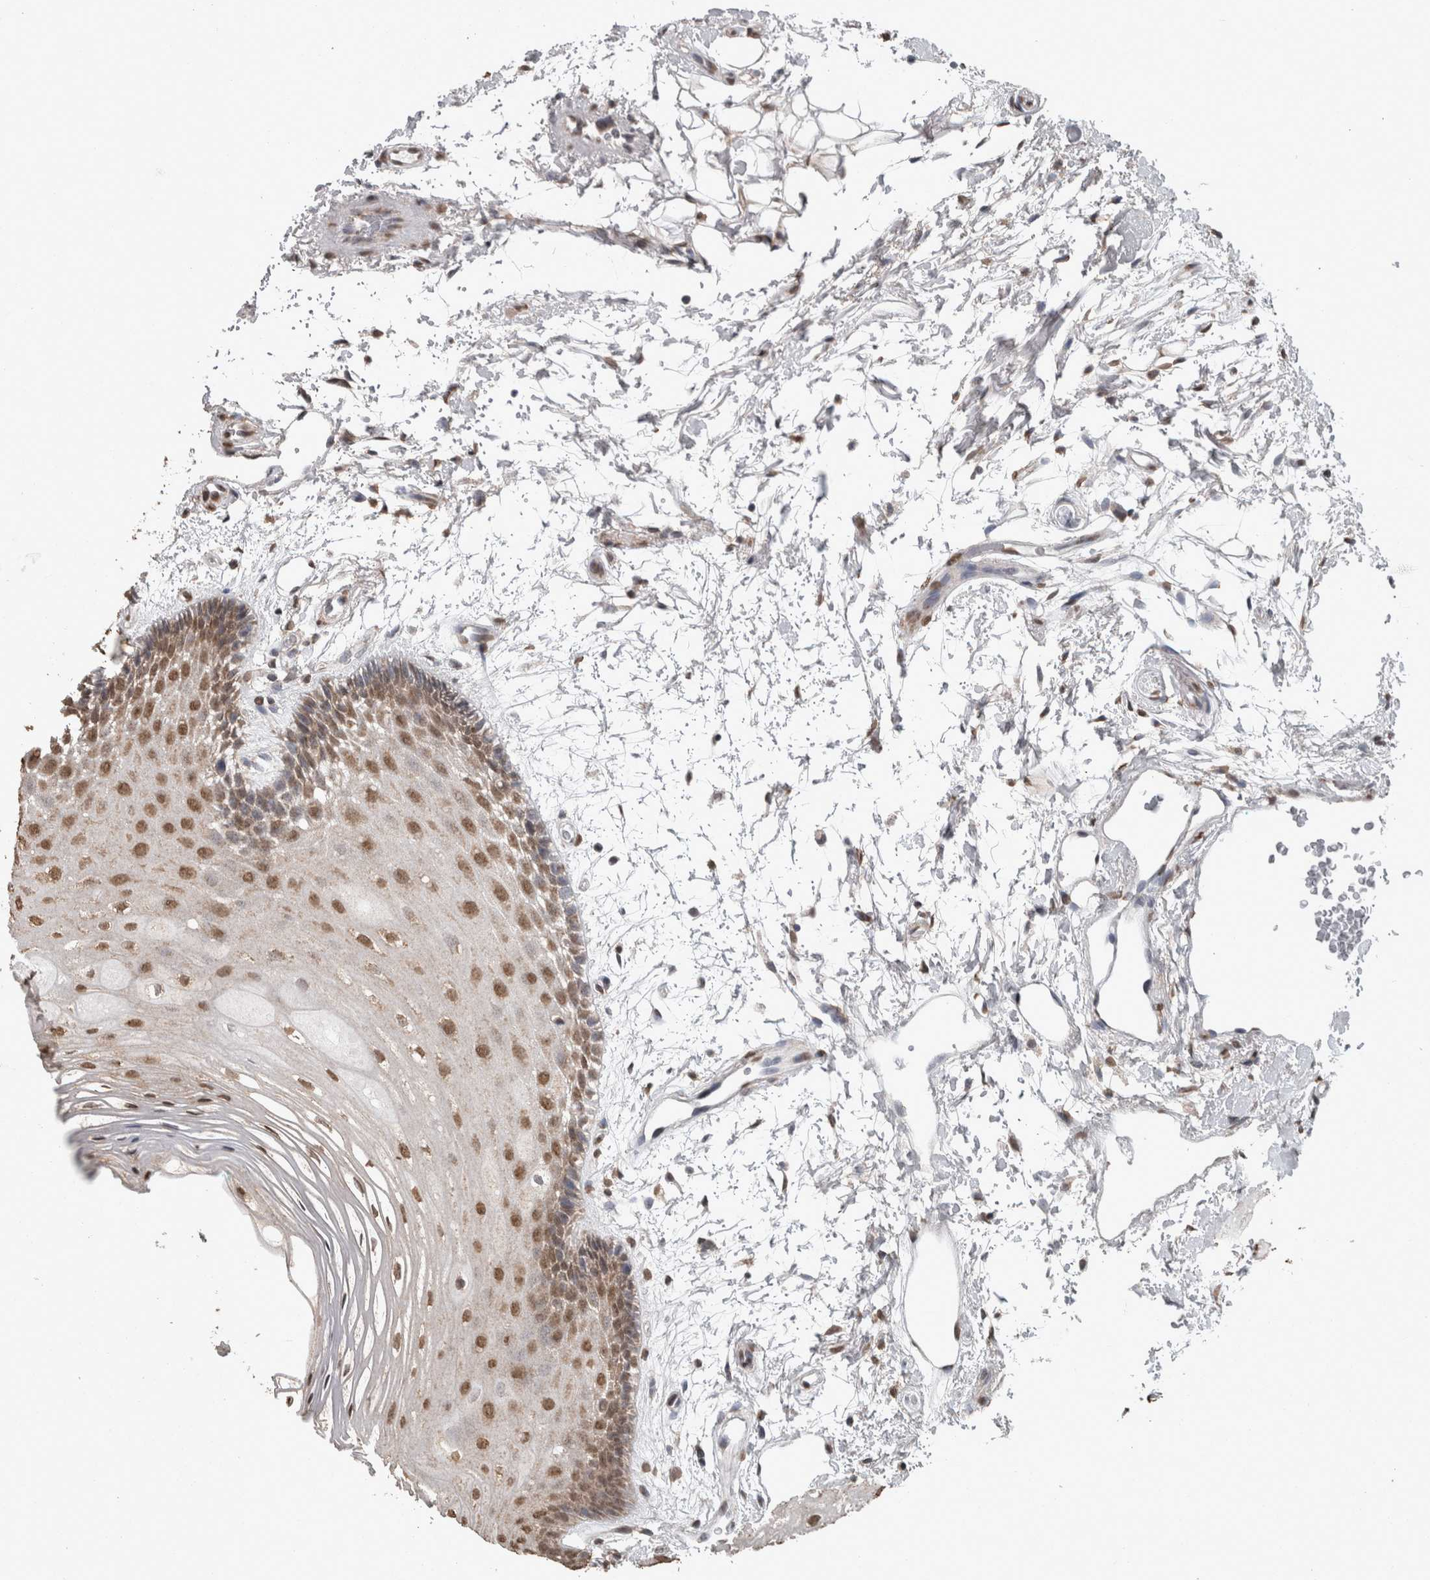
{"staining": {"intensity": "strong", "quantity": "25%-75%", "location": "nuclear"}, "tissue": "oral mucosa", "cell_type": "Squamous epithelial cells", "image_type": "normal", "snomed": [{"axis": "morphology", "description": "Normal tissue, NOS"}, {"axis": "topography", "description": "Skeletal muscle"}, {"axis": "topography", "description": "Oral tissue"}, {"axis": "topography", "description": "Peripheral nerve tissue"}], "caption": "Oral mucosa was stained to show a protein in brown. There is high levels of strong nuclear staining in approximately 25%-75% of squamous epithelial cells. Immunohistochemistry (ihc) stains the protein of interest in brown and the nuclei are stained blue.", "gene": "SMAD7", "patient": {"sex": "female", "age": 84}}